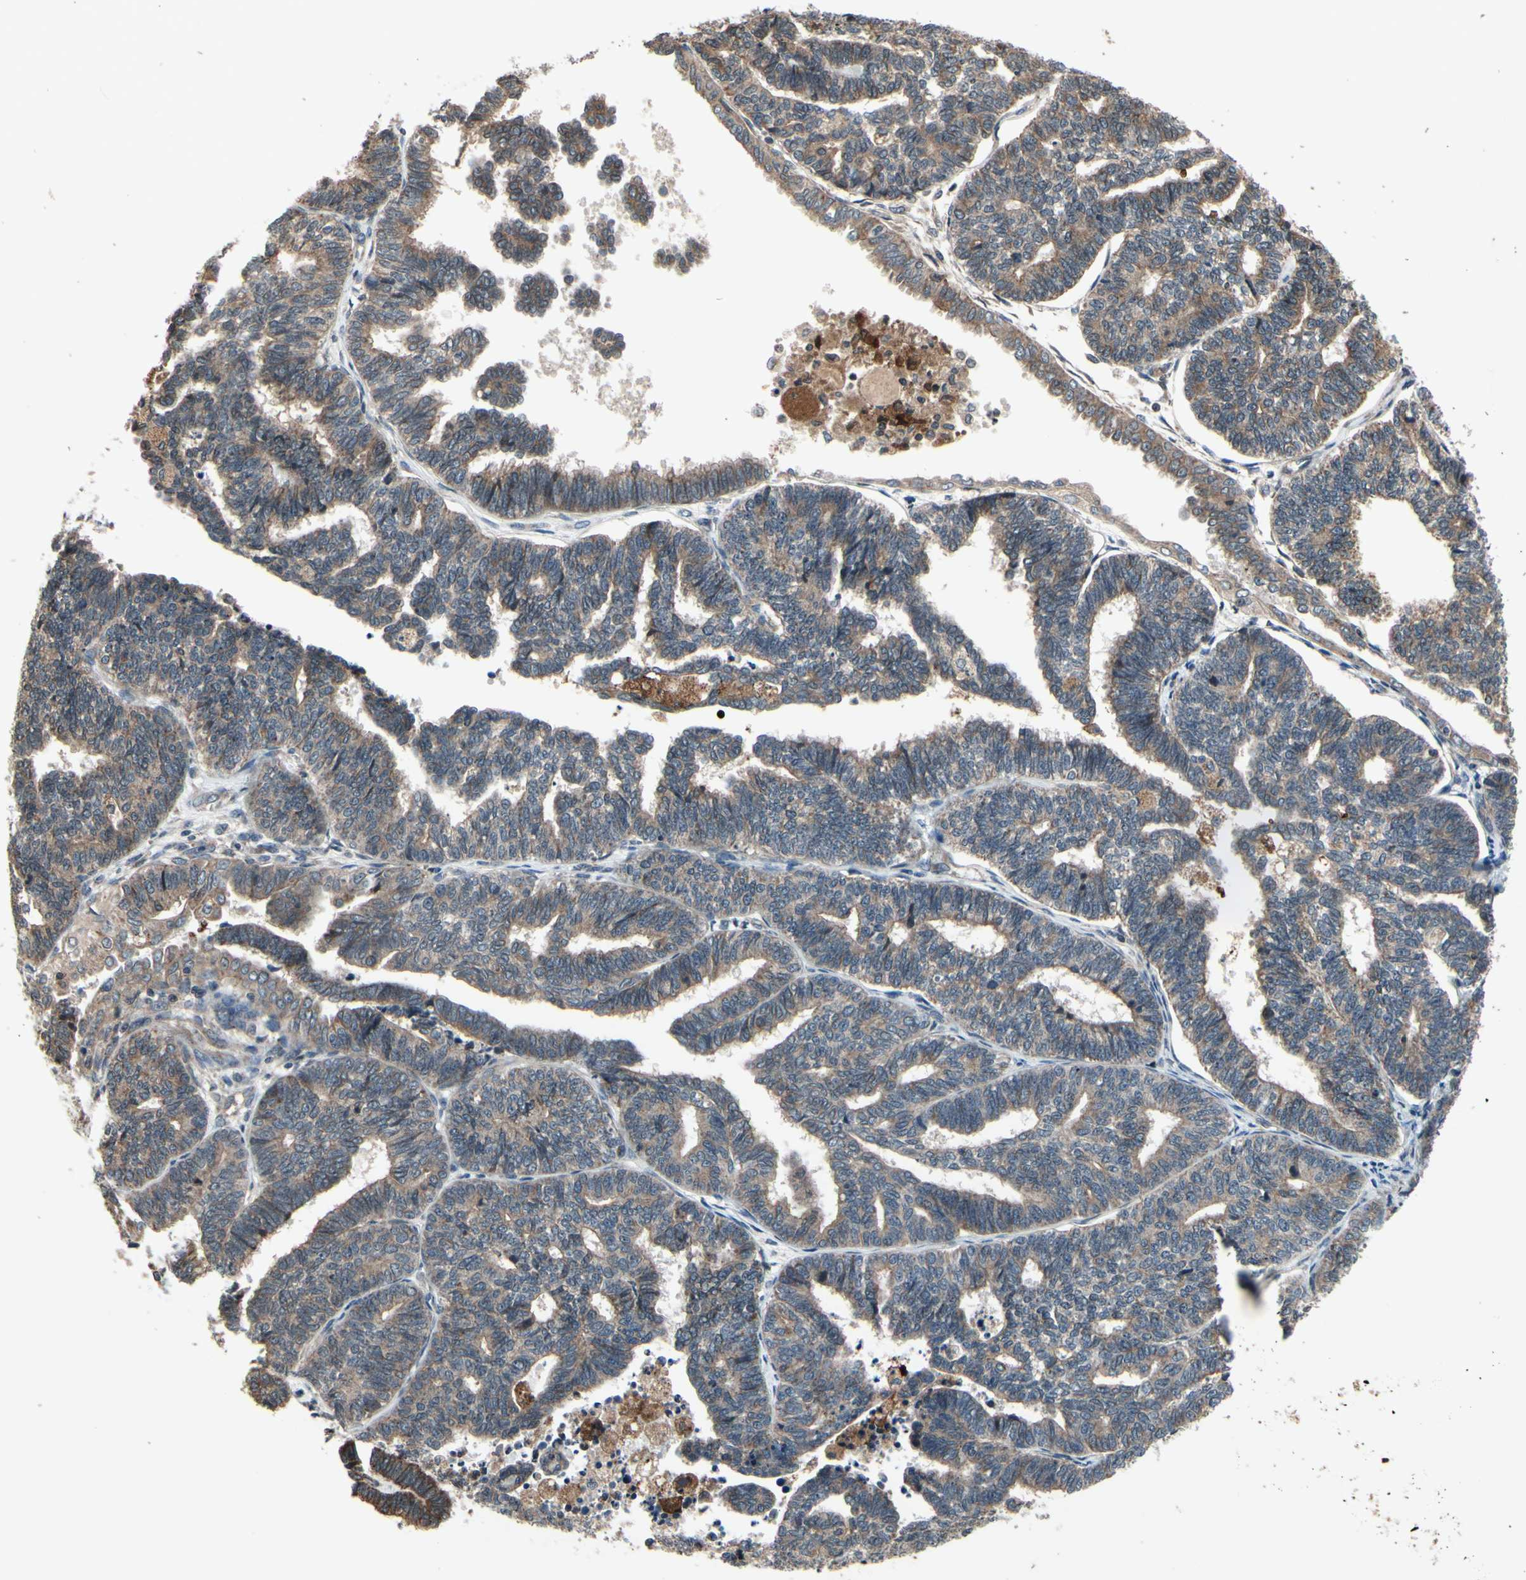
{"staining": {"intensity": "weak", "quantity": ">75%", "location": "cytoplasmic/membranous"}, "tissue": "endometrial cancer", "cell_type": "Tumor cells", "image_type": "cancer", "snomed": [{"axis": "morphology", "description": "Adenocarcinoma, NOS"}, {"axis": "topography", "description": "Endometrium"}], "caption": "IHC image of endometrial adenocarcinoma stained for a protein (brown), which displays low levels of weak cytoplasmic/membranous expression in approximately >75% of tumor cells.", "gene": "MBTPS2", "patient": {"sex": "female", "age": 70}}